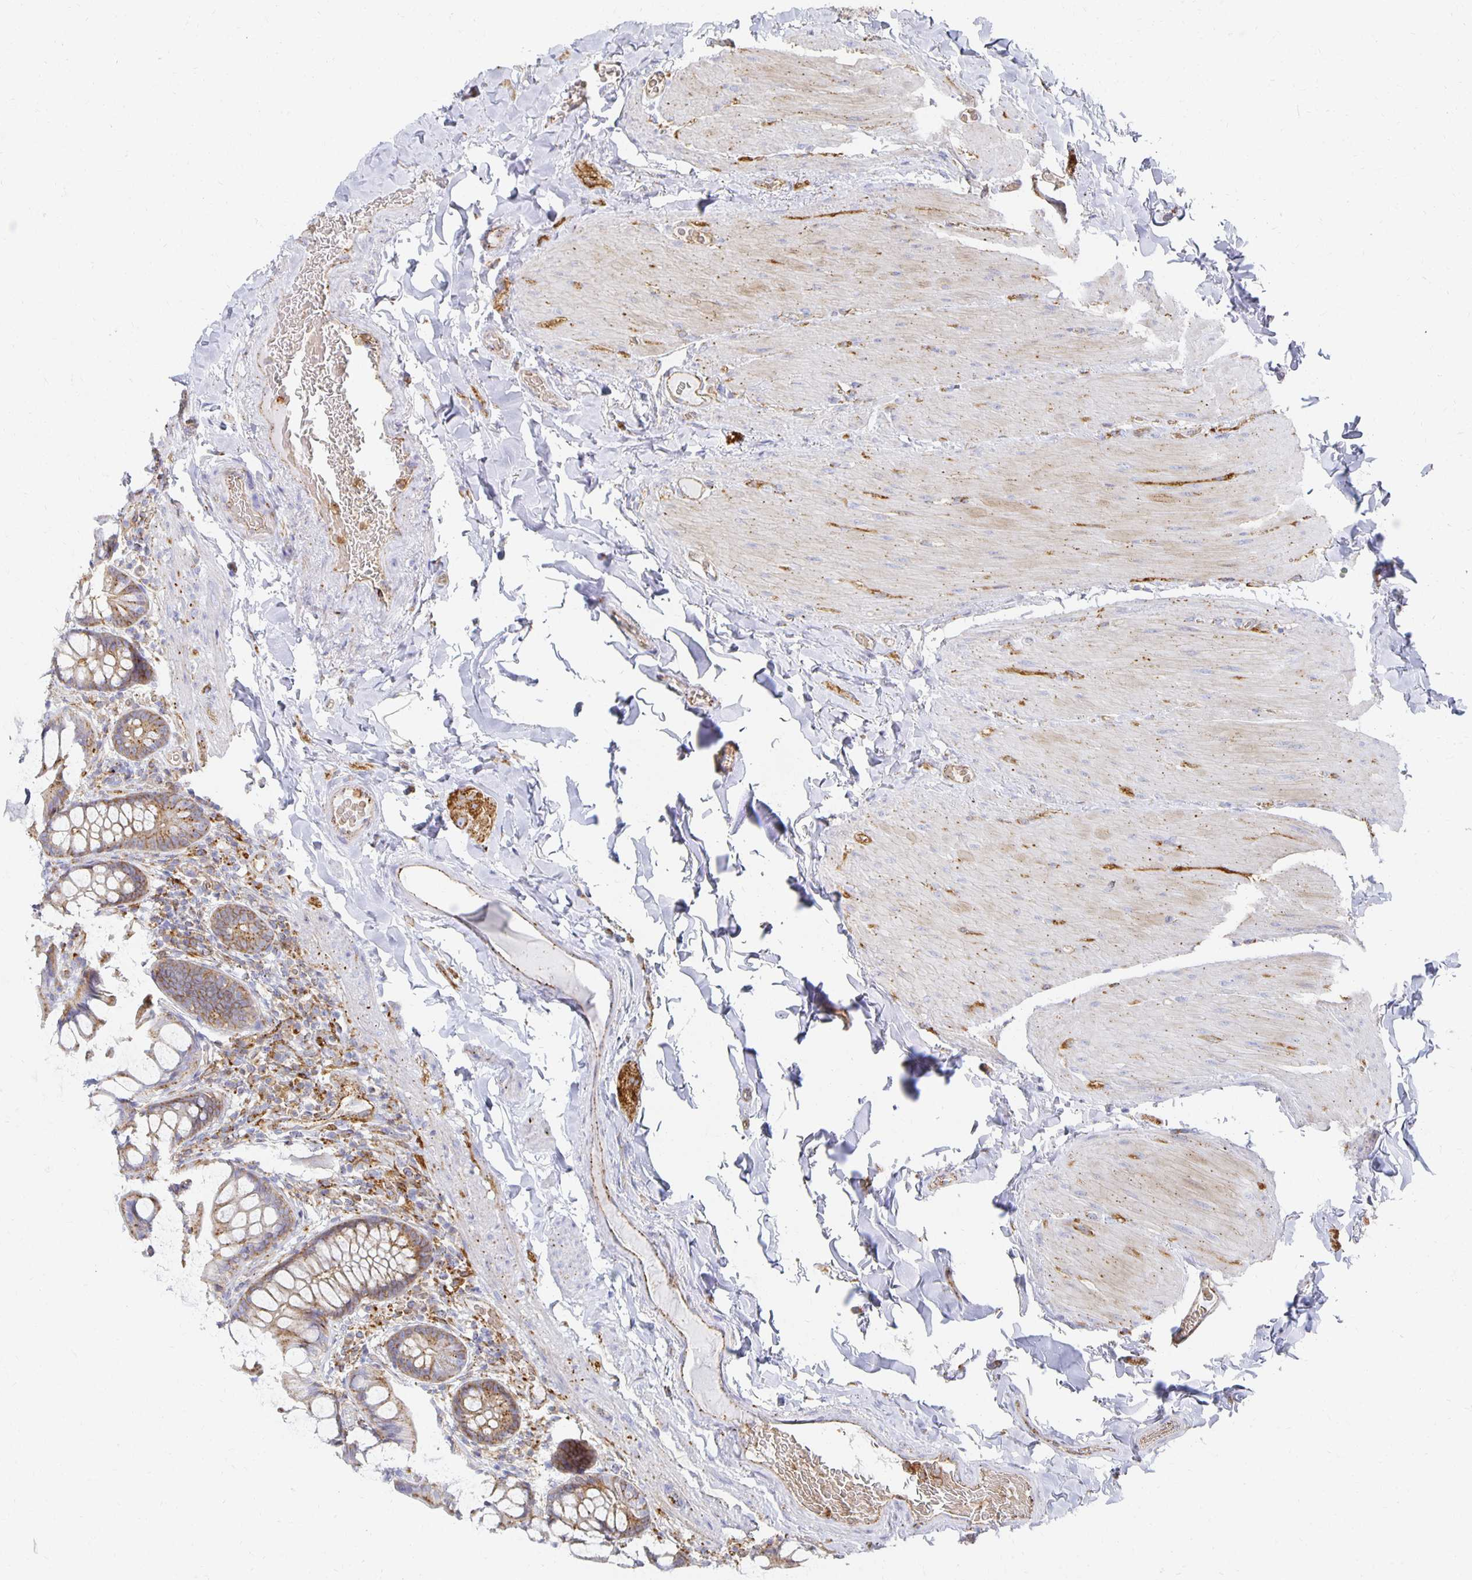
{"staining": {"intensity": "moderate", "quantity": "25%-75%", "location": "cytoplasmic/membranous"}, "tissue": "small intestine", "cell_type": "Glandular cells", "image_type": "normal", "snomed": [{"axis": "morphology", "description": "Normal tissue, NOS"}, {"axis": "topography", "description": "Small intestine"}], "caption": "Protein staining of benign small intestine exhibits moderate cytoplasmic/membranous staining in about 25%-75% of glandular cells.", "gene": "TAAR1", "patient": {"sex": "male", "age": 70}}